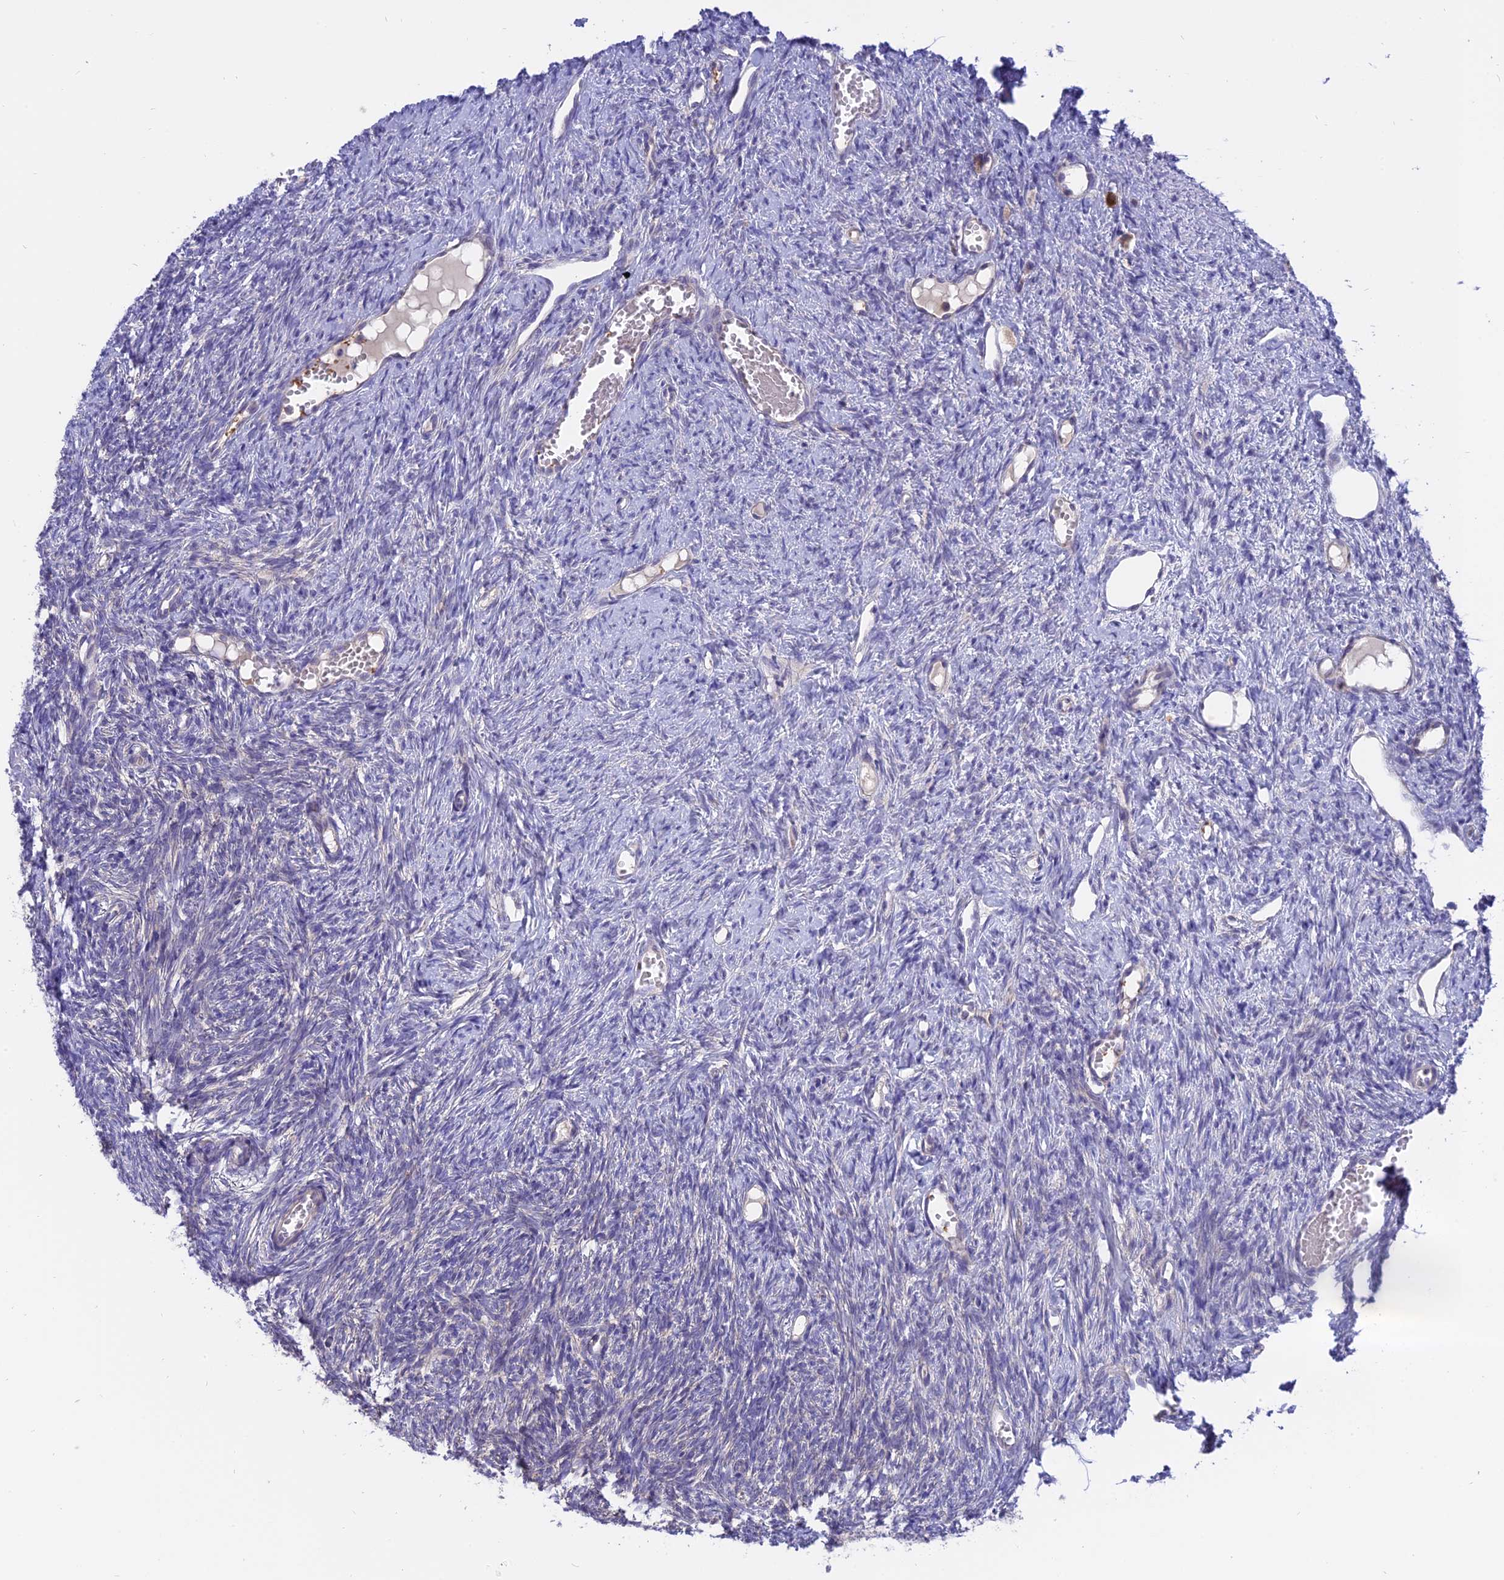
{"staining": {"intensity": "negative", "quantity": "none", "location": "none"}, "tissue": "ovary", "cell_type": "Follicle cells", "image_type": "normal", "snomed": [{"axis": "morphology", "description": "Normal tissue, NOS"}, {"axis": "topography", "description": "Ovary"}], "caption": "The immunohistochemistry image has no significant positivity in follicle cells of ovary. (Stains: DAB (3,3'-diaminobenzidine) immunohistochemistry (IHC) with hematoxylin counter stain, Microscopy: brightfield microscopy at high magnification).", "gene": "IL21R", "patient": {"sex": "female", "age": 51}}